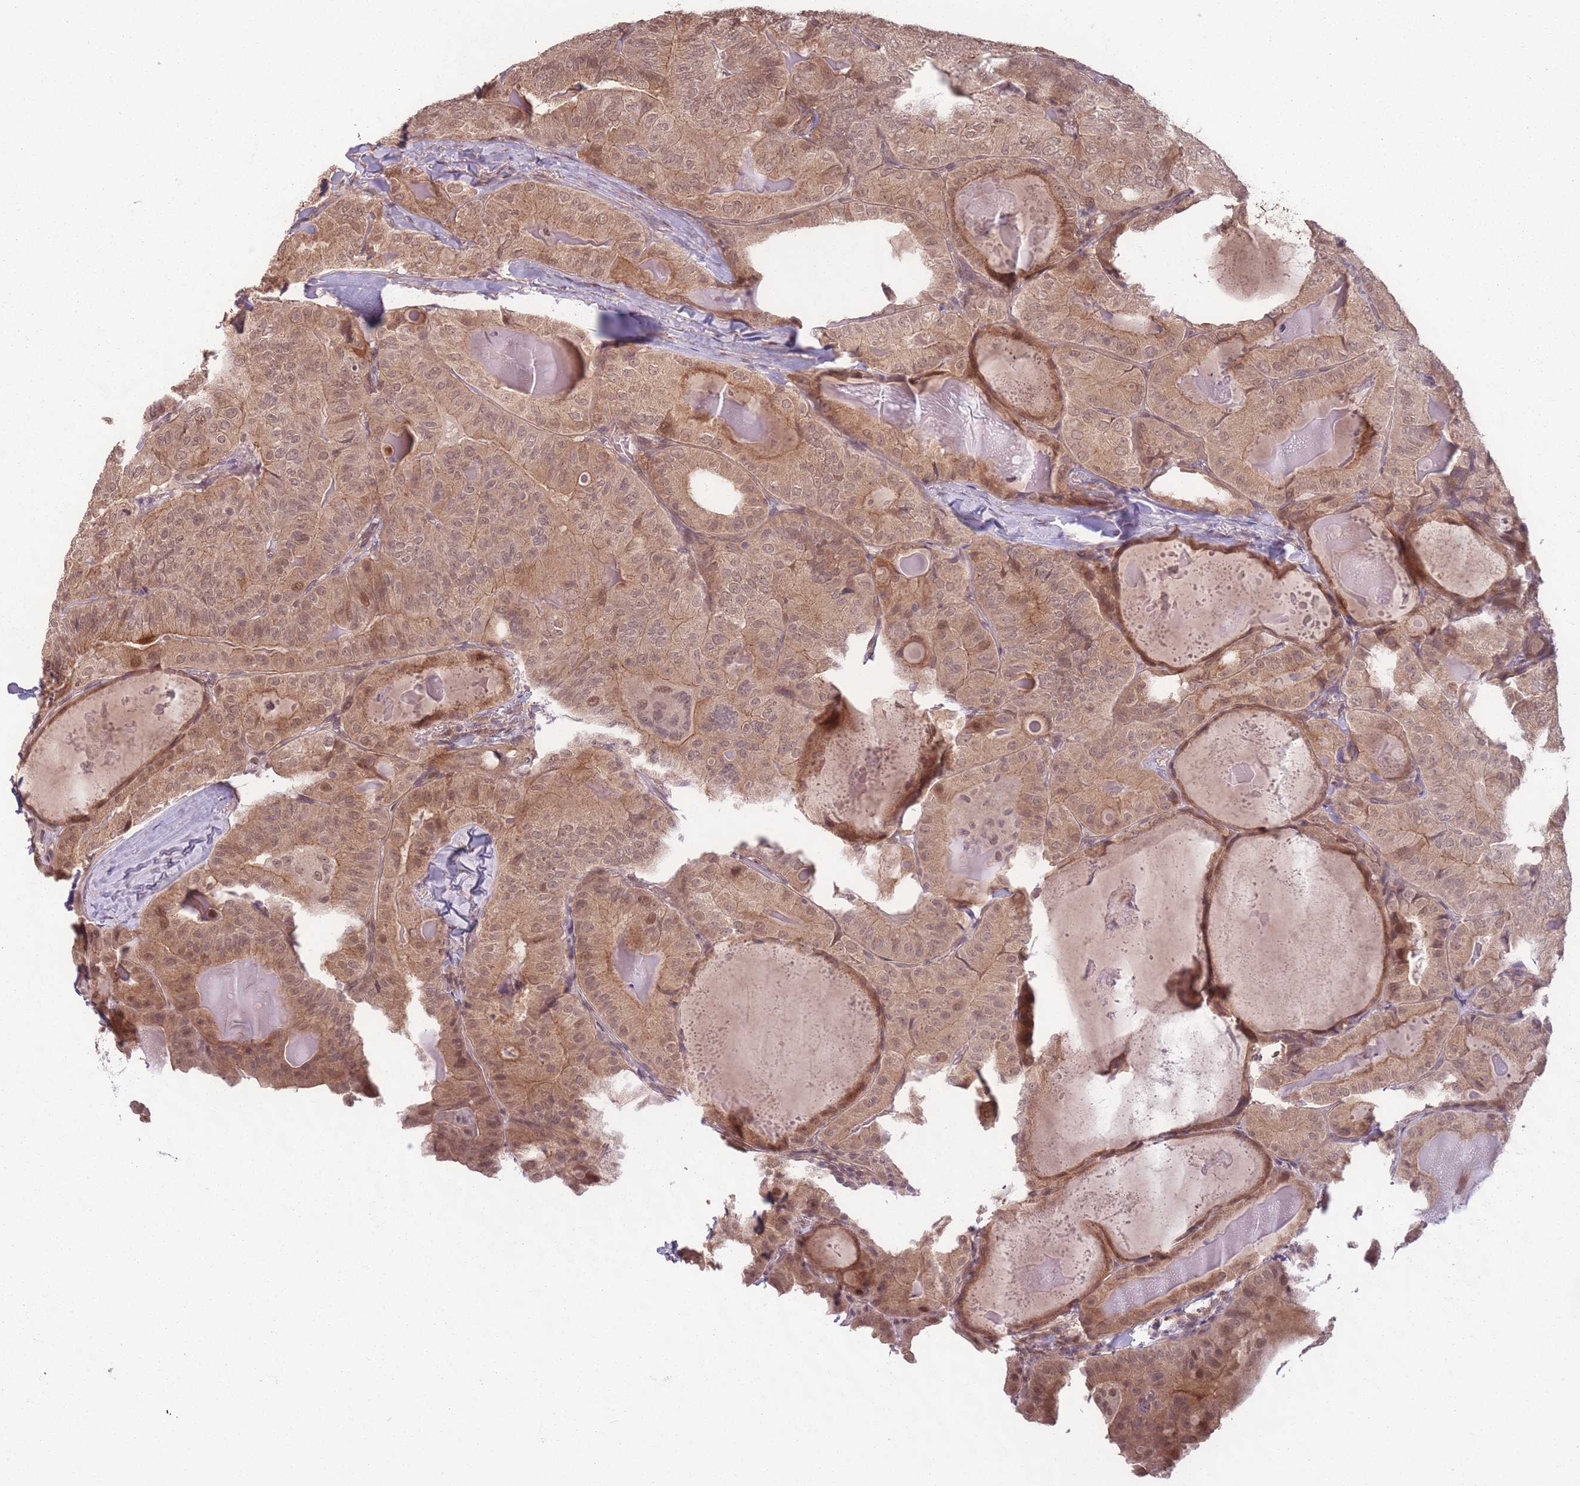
{"staining": {"intensity": "moderate", "quantity": ">75%", "location": "cytoplasmic/membranous,nuclear"}, "tissue": "thyroid cancer", "cell_type": "Tumor cells", "image_type": "cancer", "snomed": [{"axis": "morphology", "description": "Papillary adenocarcinoma, NOS"}, {"axis": "topography", "description": "Thyroid gland"}], "caption": "Immunohistochemical staining of thyroid cancer reveals moderate cytoplasmic/membranous and nuclear protein staining in approximately >75% of tumor cells.", "gene": "CCDC154", "patient": {"sex": "female", "age": 68}}